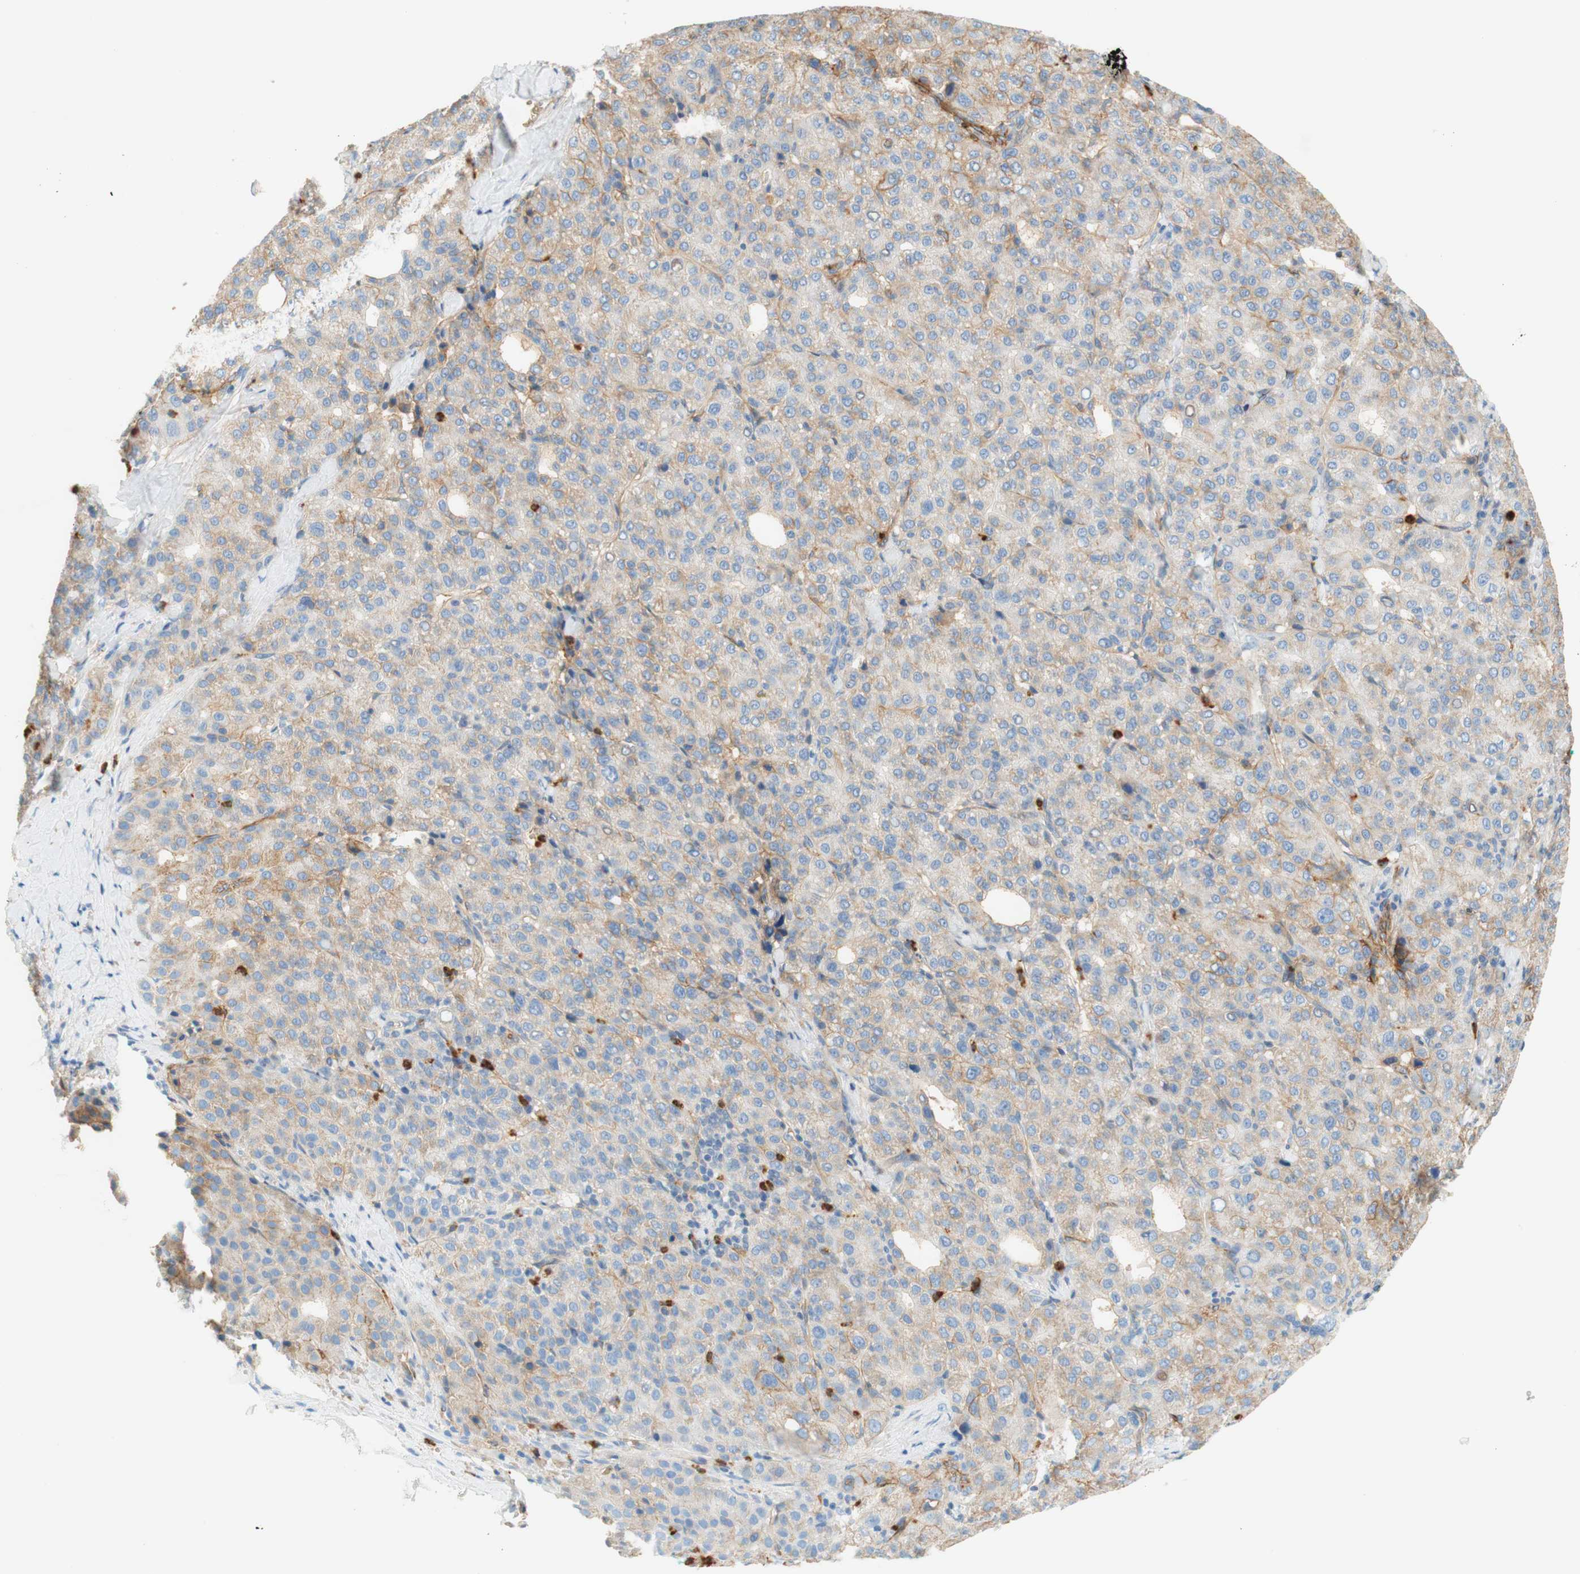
{"staining": {"intensity": "weak", "quantity": "25%-75%", "location": "cytoplasmic/membranous"}, "tissue": "liver cancer", "cell_type": "Tumor cells", "image_type": "cancer", "snomed": [{"axis": "morphology", "description": "Carcinoma, Hepatocellular, NOS"}, {"axis": "topography", "description": "Liver"}], "caption": "Liver hepatocellular carcinoma was stained to show a protein in brown. There is low levels of weak cytoplasmic/membranous expression in about 25%-75% of tumor cells. (brown staining indicates protein expression, while blue staining denotes nuclei).", "gene": "STOM", "patient": {"sex": "male", "age": 65}}